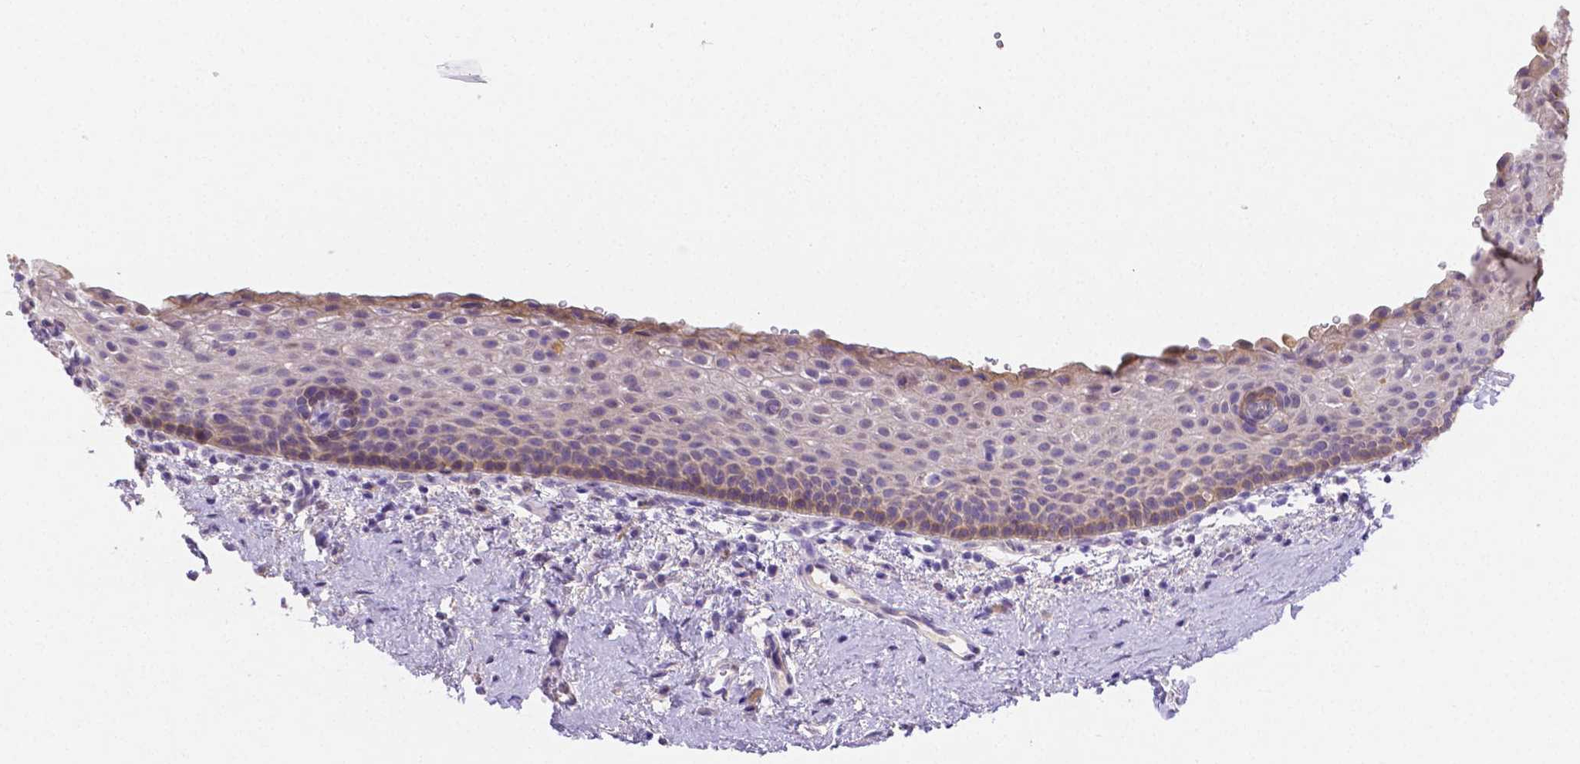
{"staining": {"intensity": "weak", "quantity": "<25%", "location": "cytoplasmic/membranous"}, "tissue": "vagina", "cell_type": "Squamous epithelial cells", "image_type": "normal", "snomed": [{"axis": "morphology", "description": "Normal tissue, NOS"}, {"axis": "topography", "description": "Vagina"}], "caption": "This image is of unremarkable vagina stained with immunohistochemistry to label a protein in brown with the nuclei are counter-stained blue. There is no expression in squamous epithelial cells. (DAB immunohistochemistry (IHC), high magnification).", "gene": "NXPH2", "patient": {"sex": "female", "age": 61}}